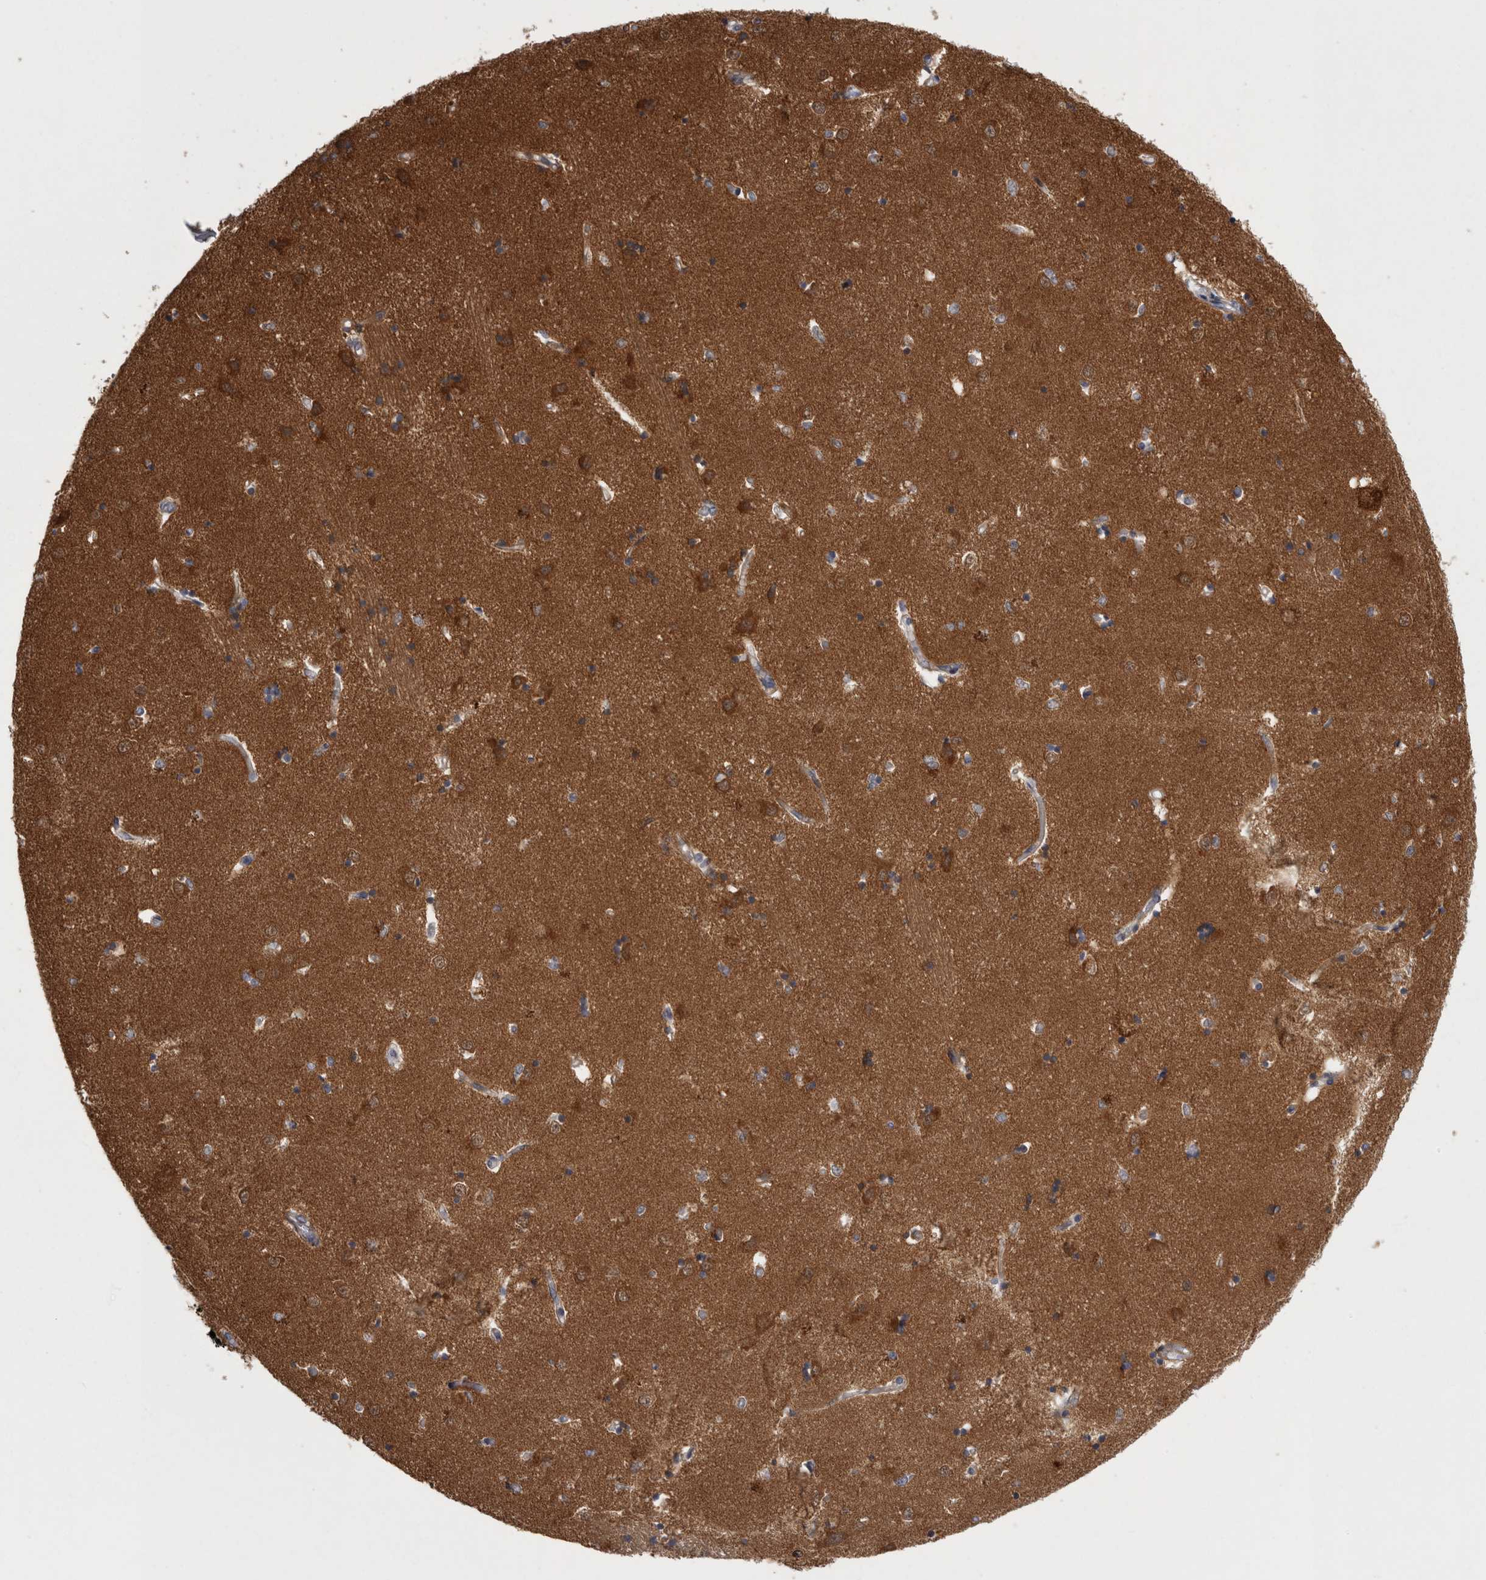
{"staining": {"intensity": "moderate", "quantity": "<25%", "location": "cytoplasmic/membranous"}, "tissue": "caudate", "cell_type": "Glial cells", "image_type": "normal", "snomed": [{"axis": "morphology", "description": "Normal tissue, NOS"}, {"axis": "topography", "description": "Lateral ventricle wall"}], "caption": "The micrograph exhibits immunohistochemical staining of unremarkable caudate. There is moderate cytoplasmic/membranous positivity is seen in about <25% of glial cells.", "gene": "ACOT7", "patient": {"sex": "male", "age": 45}}